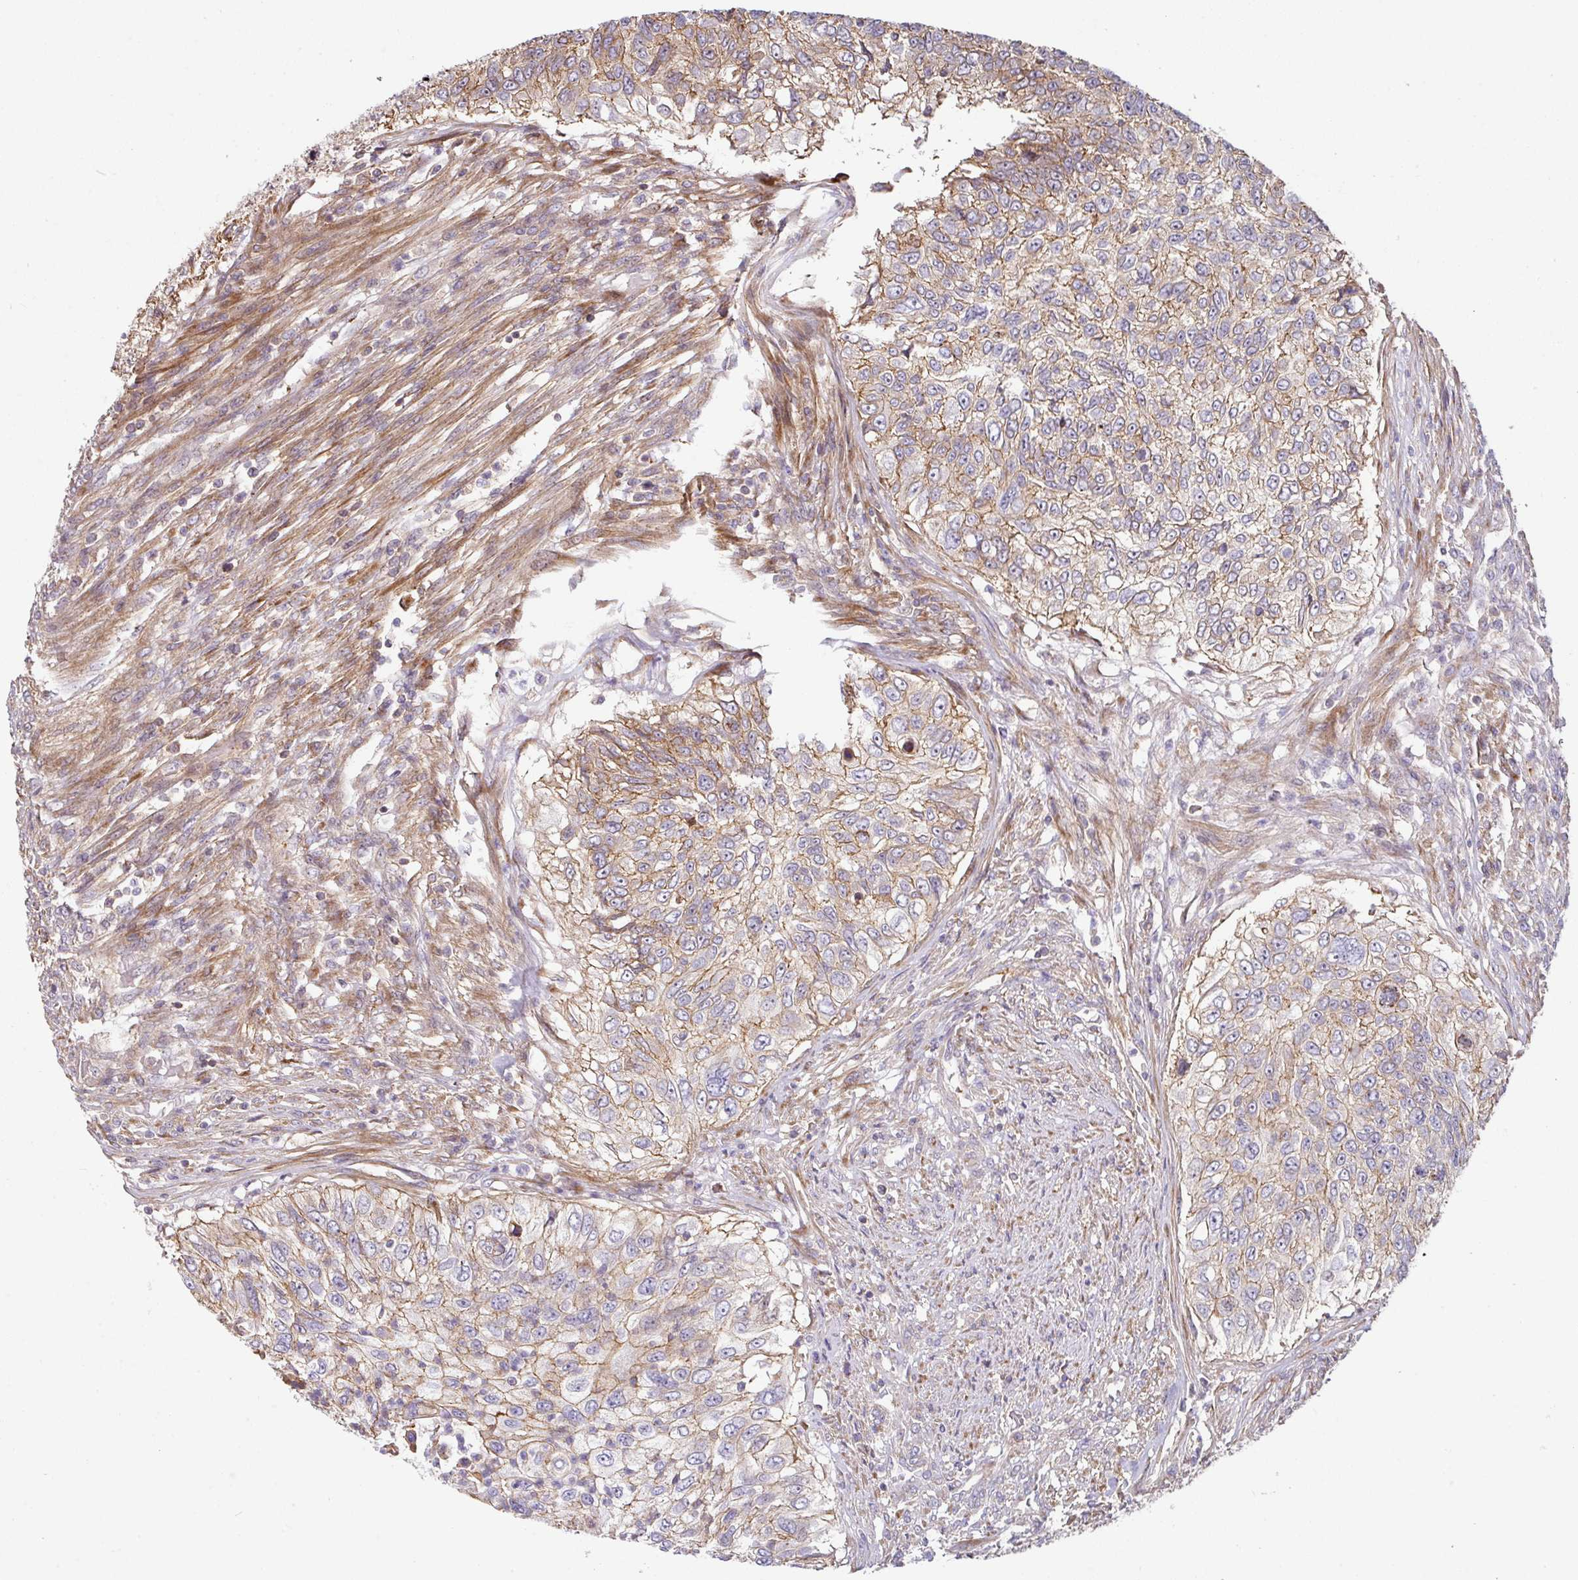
{"staining": {"intensity": "moderate", "quantity": ">75%", "location": "cytoplasmic/membranous"}, "tissue": "urothelial cancer", "cell_type": "Tumor cells", "image_type": "cancer", "snomed": [{"axis": "morphology", "description": "Urothelial carcinoma, High grade"}, {"axis": "topography", "description": "Urinary bladder"}], "caption": "Protein expression by IHC reveals moderate cytoplasmic/membranous positivity in about >75% of tumor cells in urothelial cancer. The protein of interest is shown in brown color, while the nuclei are stained blue.", "gene": "CASP2", "patient": {"sex": "female", "age": 60}}